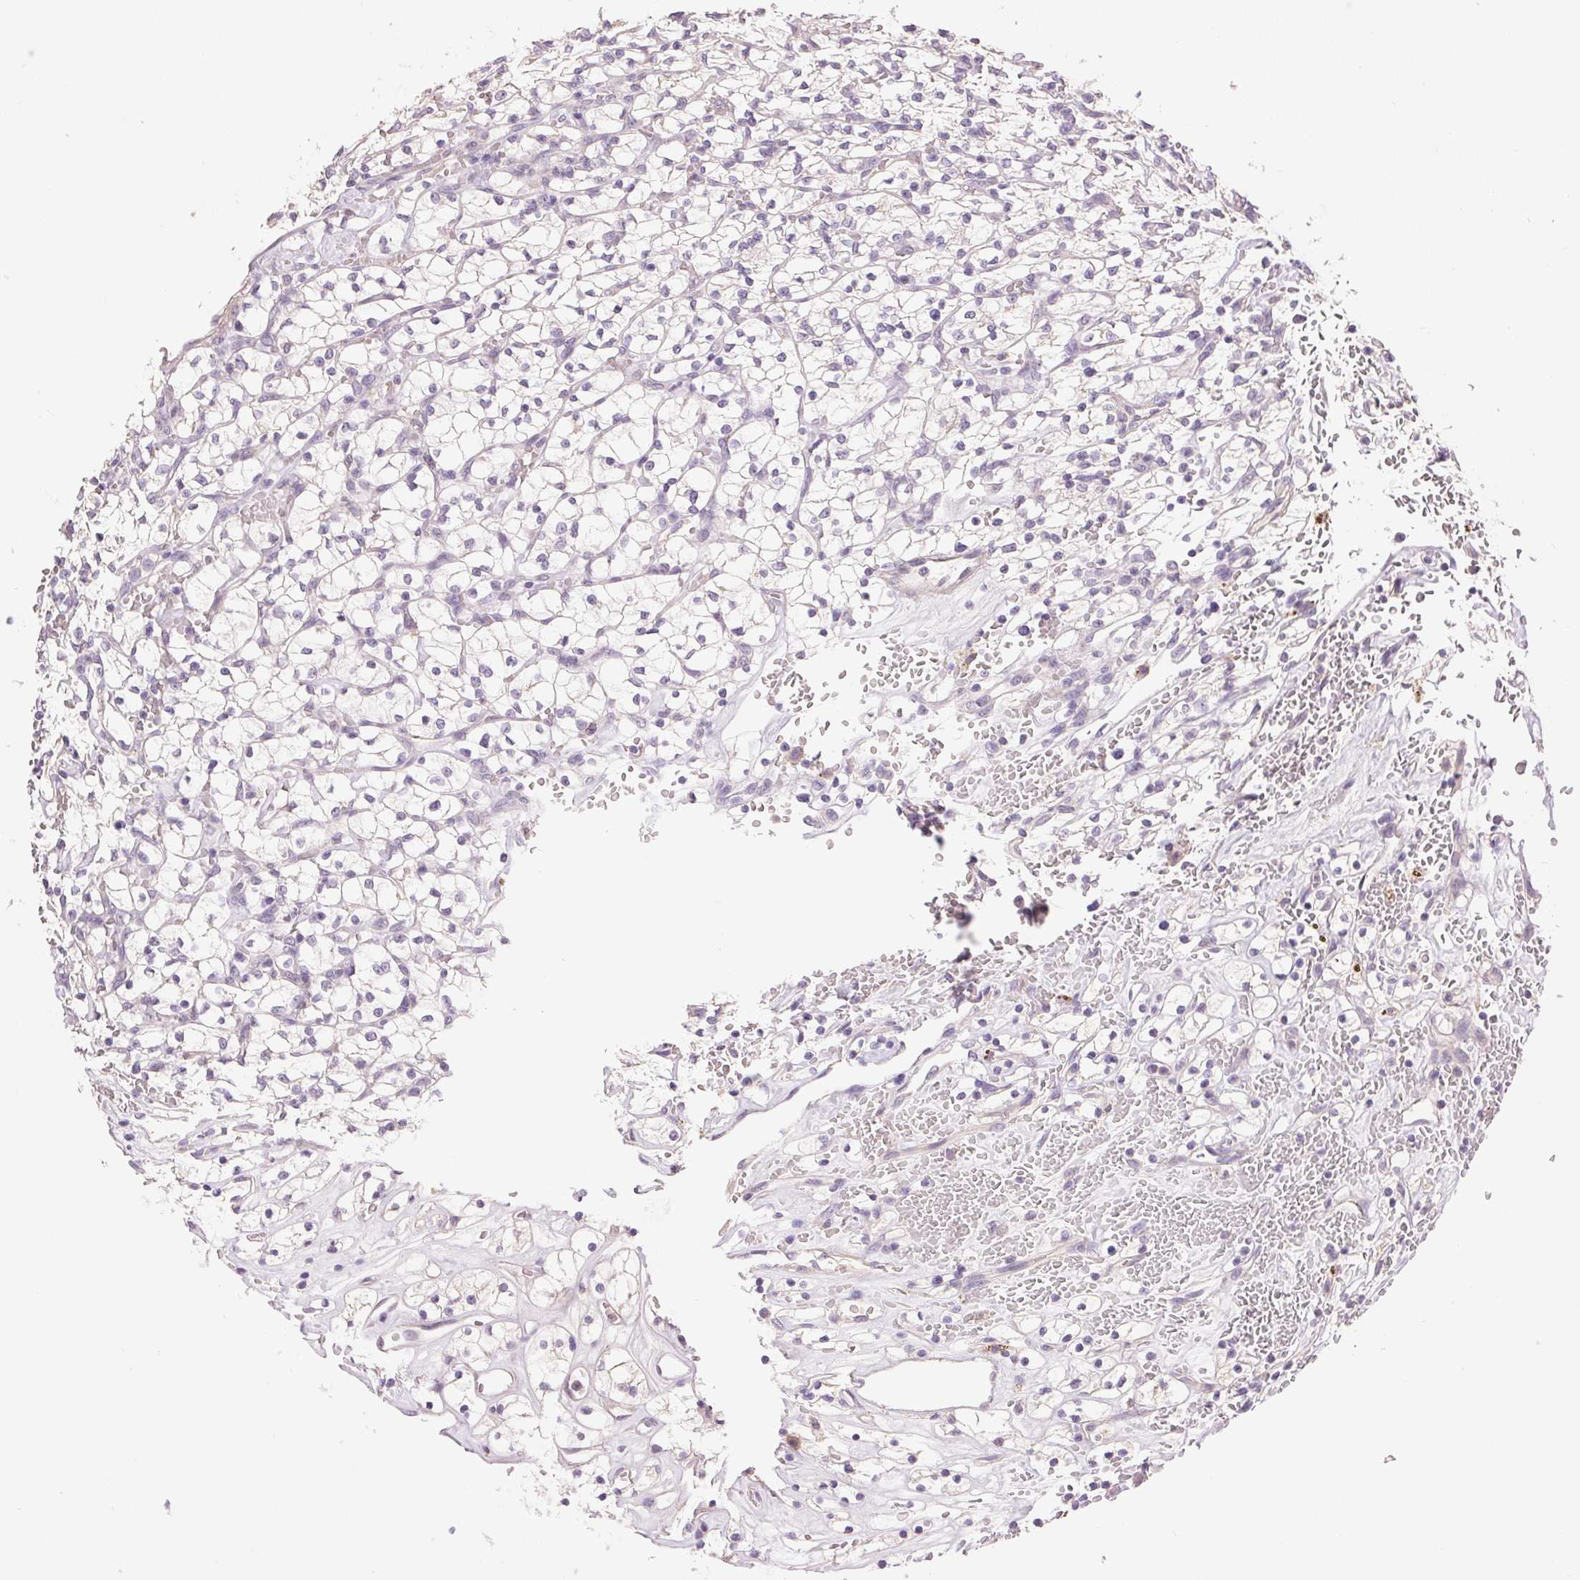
{"staining": {"intensity": "negative", "quantity": "none", "location": "none"}, "tissue": "renal cancer", "cell_type": "Tumor cells", "image_type": "cancer", "snomed": [{"axis": "morphology", "description": "Adenocarcinoma, NOS"}, {"axis": "topography", "description": "Kidney"}], "caption": "Immunohistochemical staining of renal adenocarcinoma displays no significant staining in tumor cells.", "gene": "LYZL6", "patient": {"sex": "female", "age": 64}}